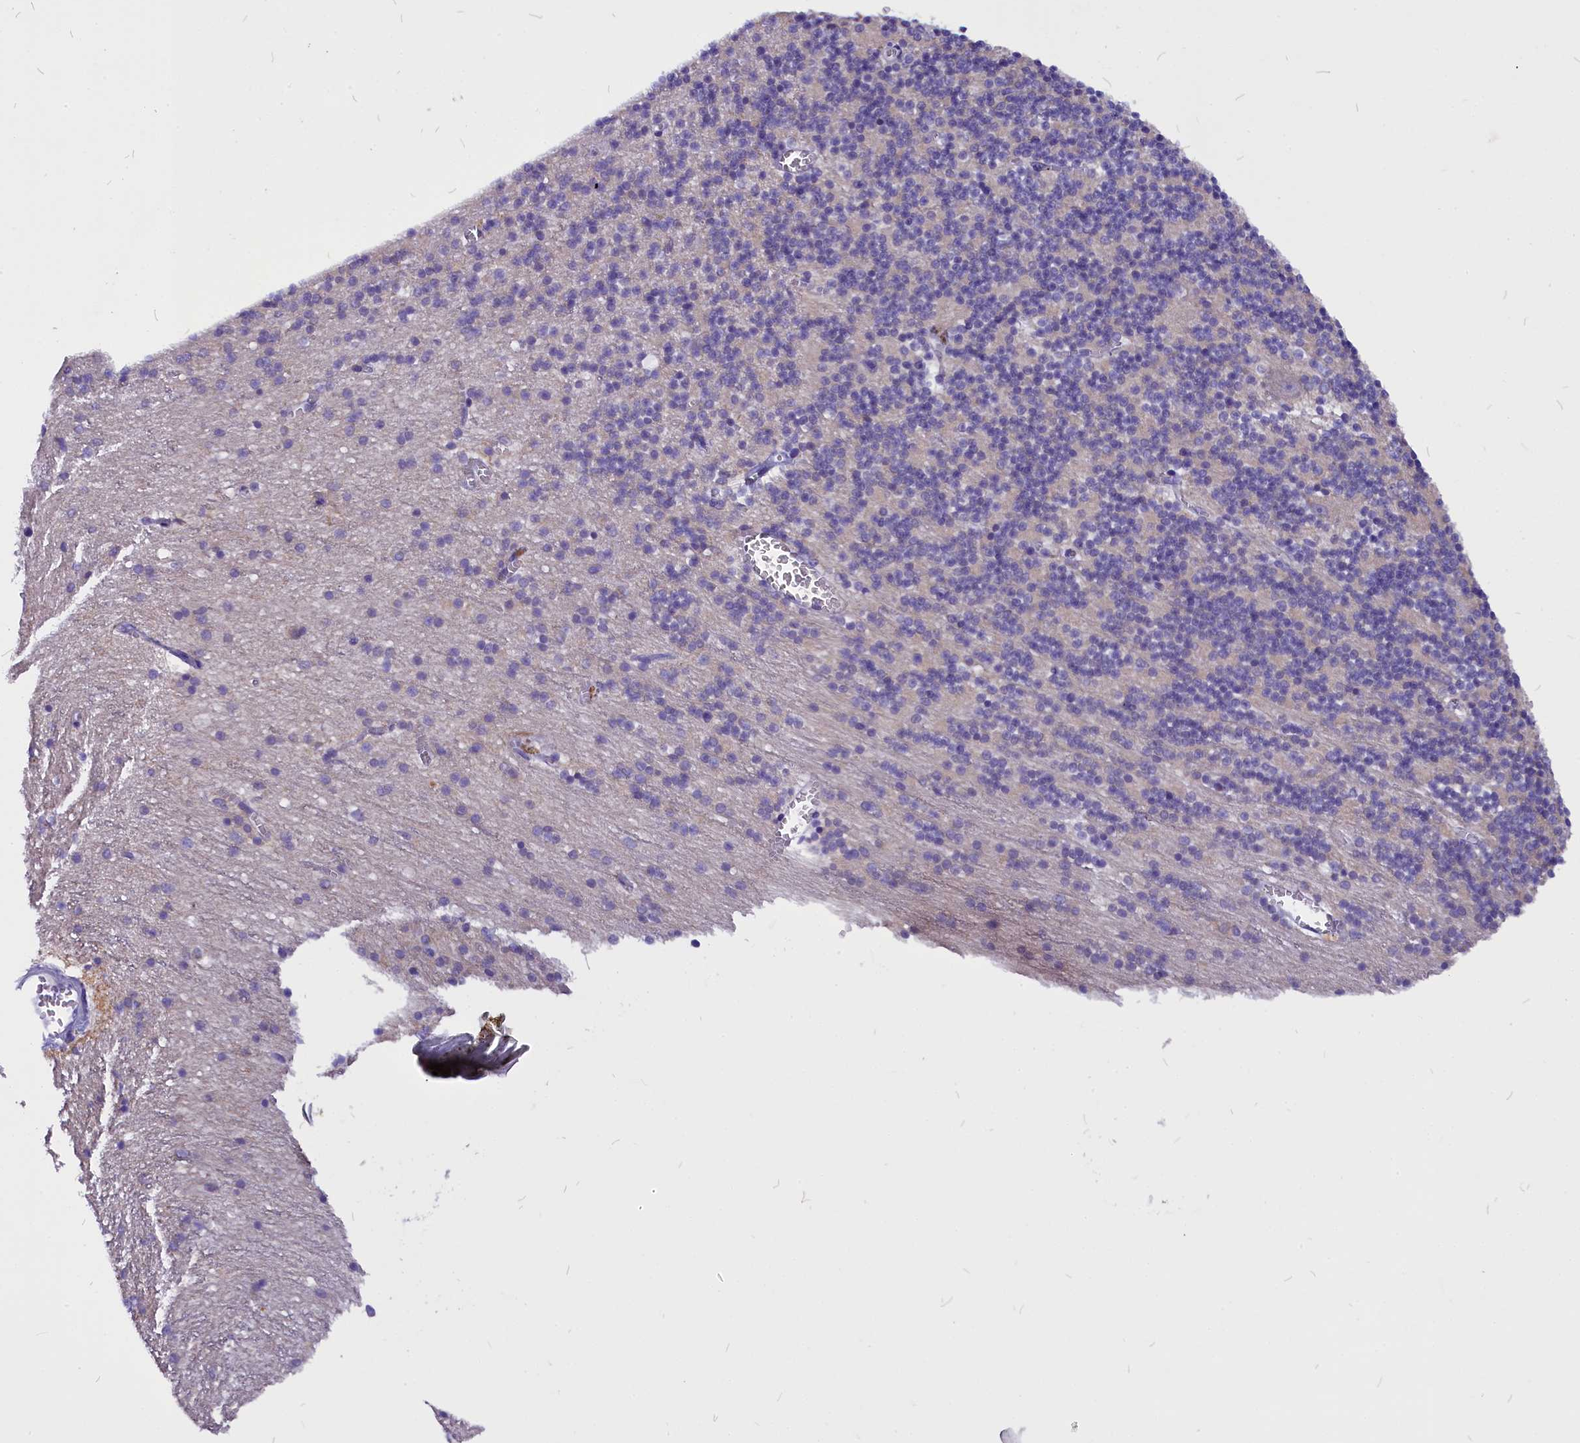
{"staining": {"intensity": "negative", "quantity": "none", "location": "none"}, "tissue": "cerebellum", "cell_type": "Cells in granular layer", "image_type": "normal", "snomed": [{"axis": "morphology", "description": "Normal tissue, NOS"}, {"axis": "topography", "description": "Cerebellum"}], "caption": "High magnification brightfield microscopy of benign cerebellum stained with DAB (3,3'-diaminobenzidine) (brown) and counterstained with hematoxylin (blue): cells in granular layer show no significant positivity.", "gene": "CEP170", "patient": {"sex": "male", "age": 54}}